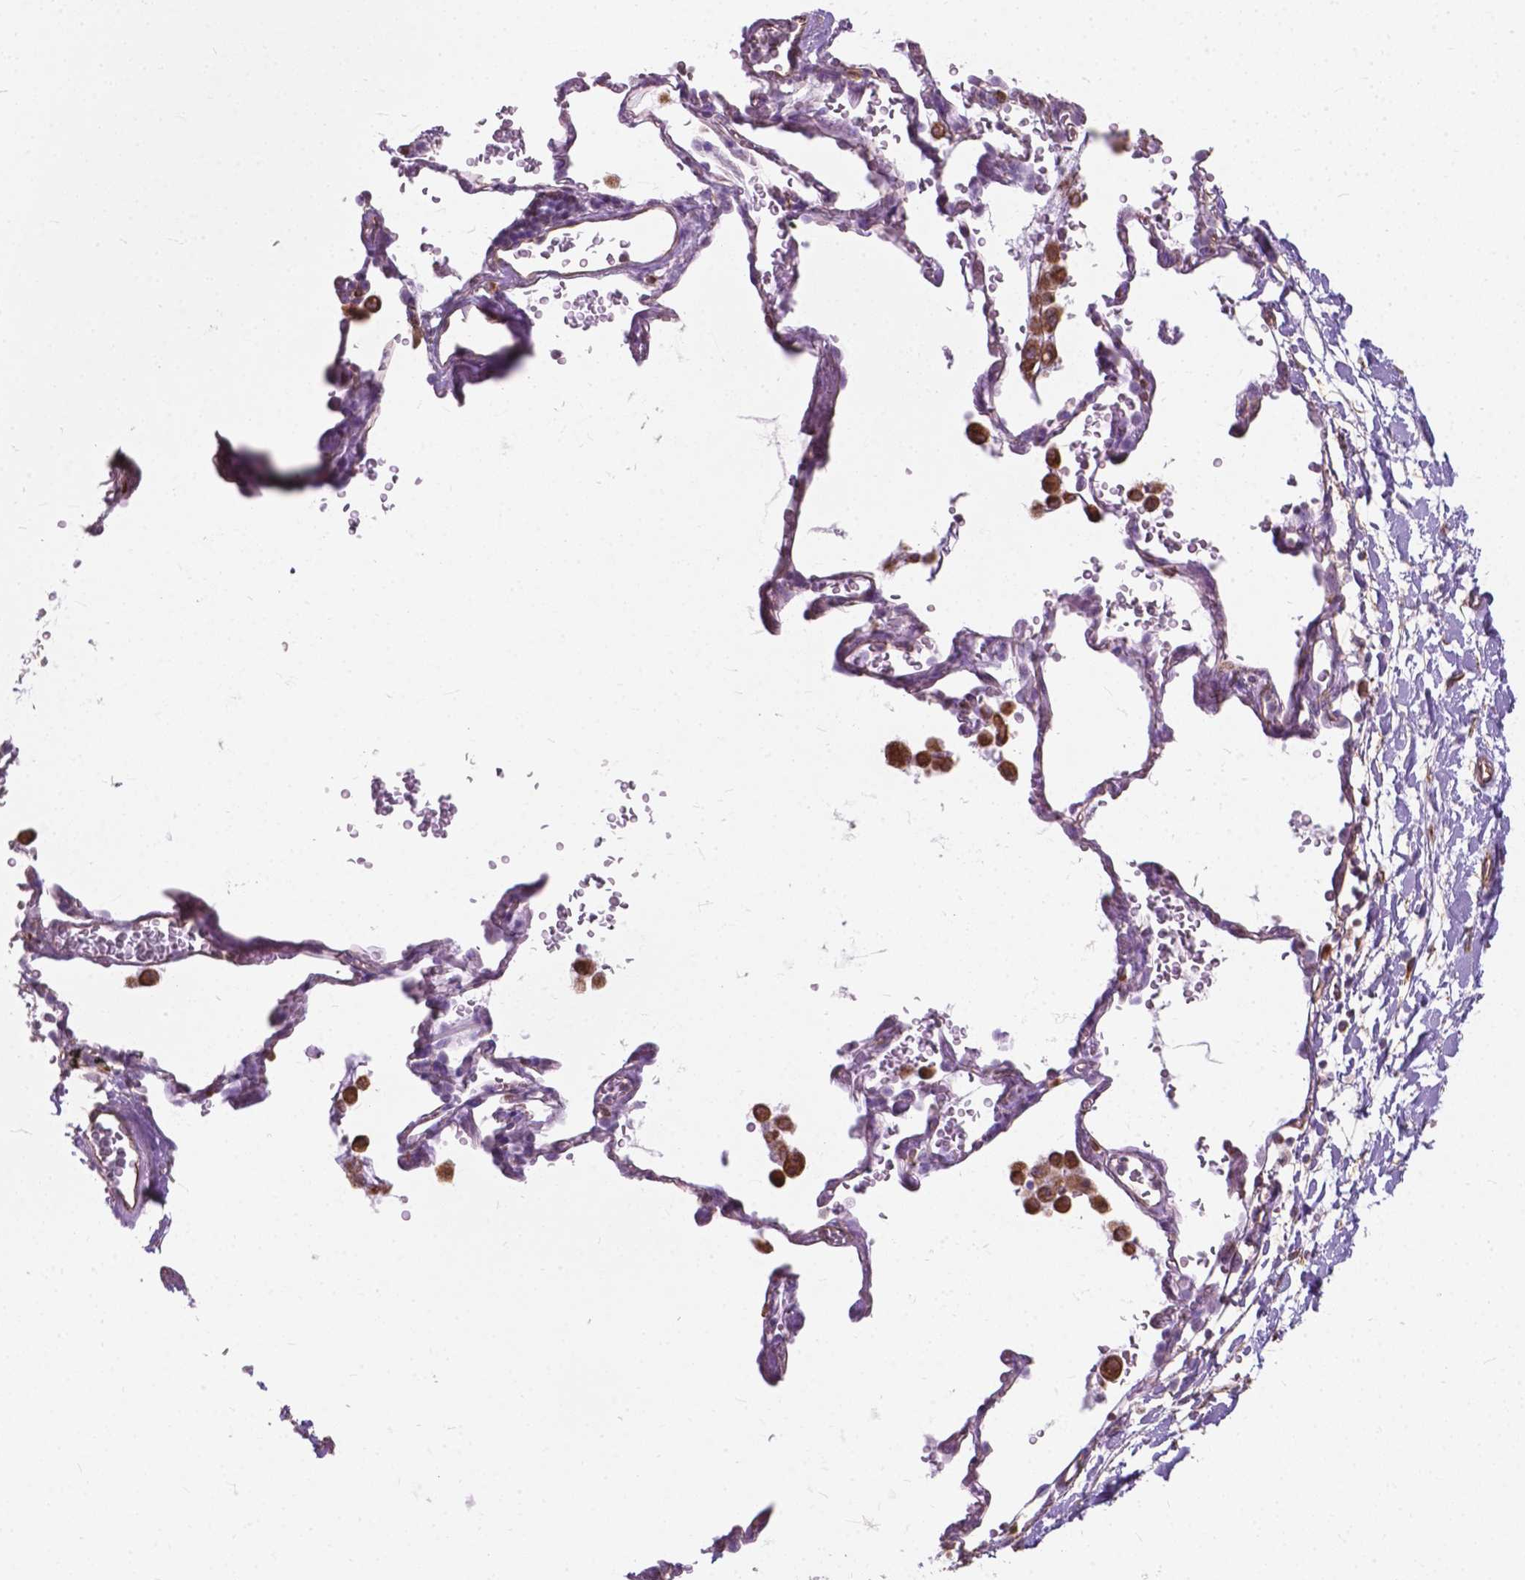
{"staining": {"intensity": "negative", "quantity": "none", "location": "none"}, "tissue": "adipose tissue", "cell_type": "Adipocytes", "image_type": "normal", "snomed": [{"axis": "morphology", "description": "Normal tissue, NOS"}, {"axis": "topography", "description": "Cartilage tissue"}, {"axis": "topography", "description": "Bronchus"}], "caption": "DAB (3,3'-diaminobenzidine) immunohistochemical staining of unremarkable adipose tissue exhibits no significant staining in adipocytes. Nuclei are stained in blue.", "gene": "AMOT", "patient": {"sex": "male", "age": 58}}